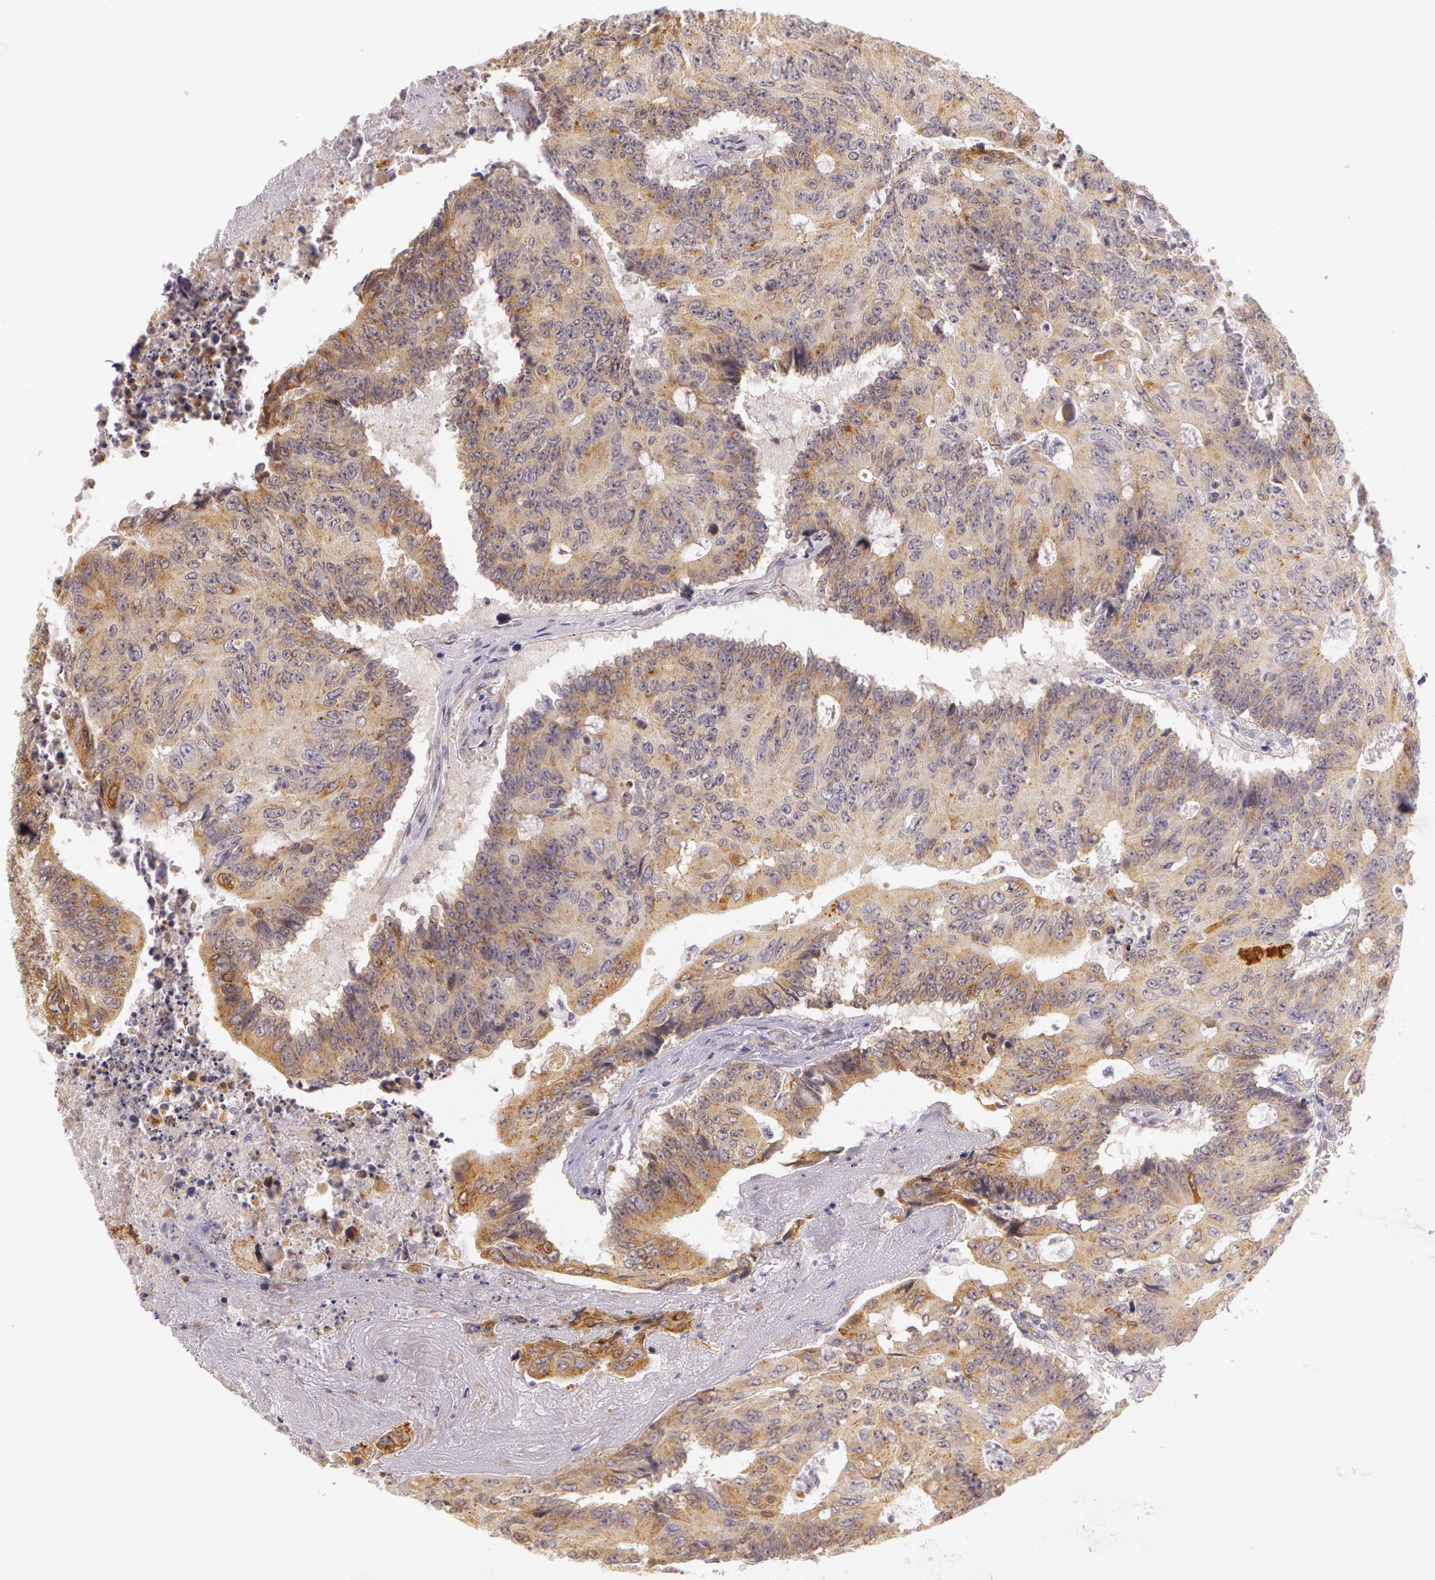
{"staining": {"intensity": "moderate", "quantity": ">75%", "location": "cytoplasmic/membranous"}, "tissue": "colorectal cancer", "cell_type": "Tumor cells", "image_type": "cancer", "snomed": [{"axis": "morphology", "description": "Adenocarcinoma, NOS"}, {"axis": "topography", "description": "Colon"}], "caption": "Moderate cytoplasmic/membranous positivity for a protein is identified in about >75% of tumor cells of colorectal adenocarcinoma using immunohistochemistry (IHC).", "gene": "APP", "patient": {"sex": "male", "age": 65}}